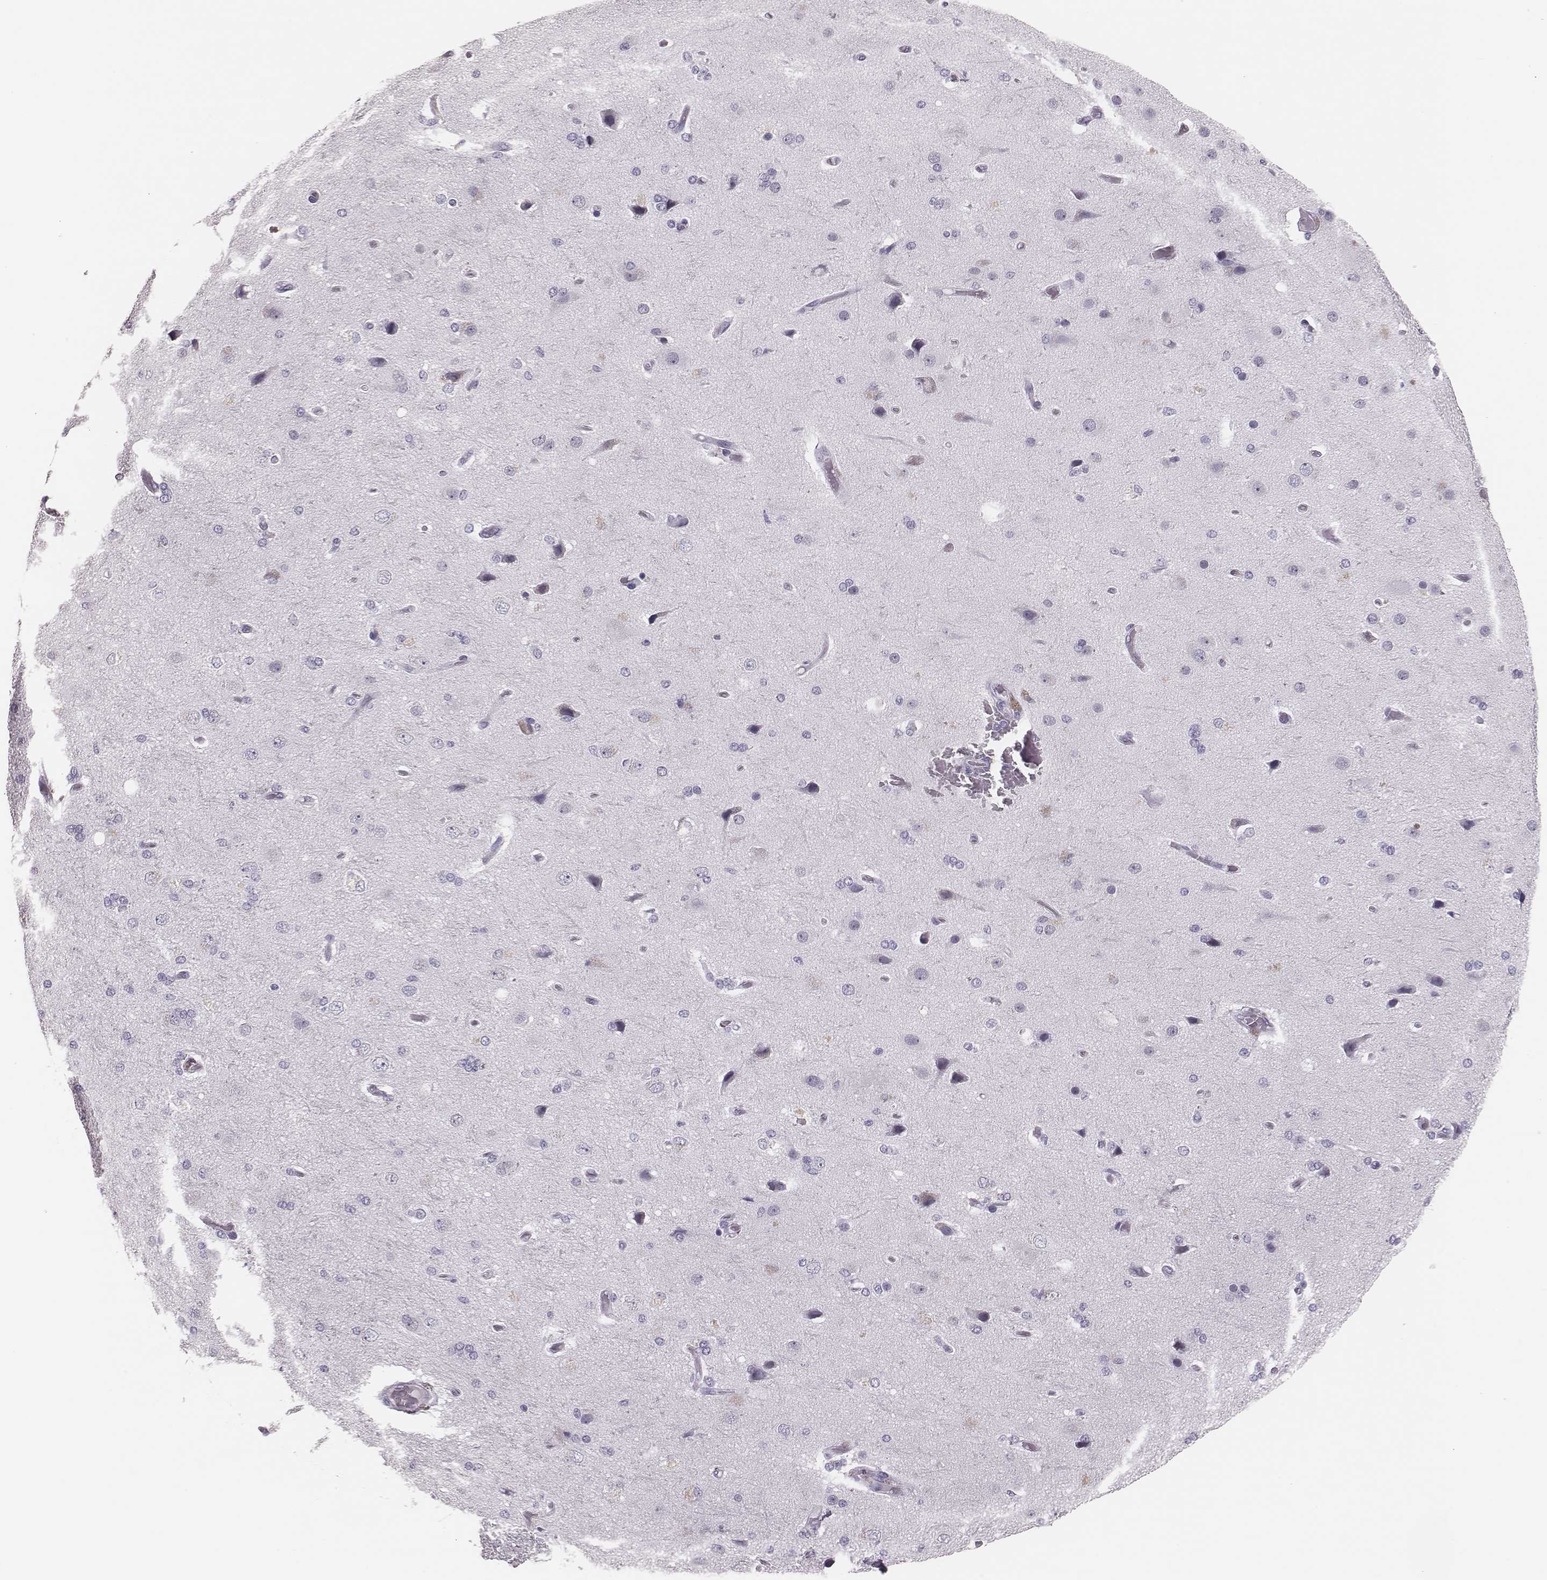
{"staining": {"intensity": "negative", "quantity": "none", "location": "none"}, "tissue": "cerebral cortex", "cell_type": "Endothelial cells", "image_type": "normal", "snomed": [{"axis": "morphology", "description": "Normal tissue, NOS"}, {"axis": "morphology", "description": "Glioma, malignant, High grade"}, {"axis": "topography", "description": "Cerebral cortex"}], "caption": "Immunohistochemistry of unremarkable human cerebral cortex shows no positivity in endothelial cells.", "gene": "H1", "patient": {"sex": "male", "age": 77}}